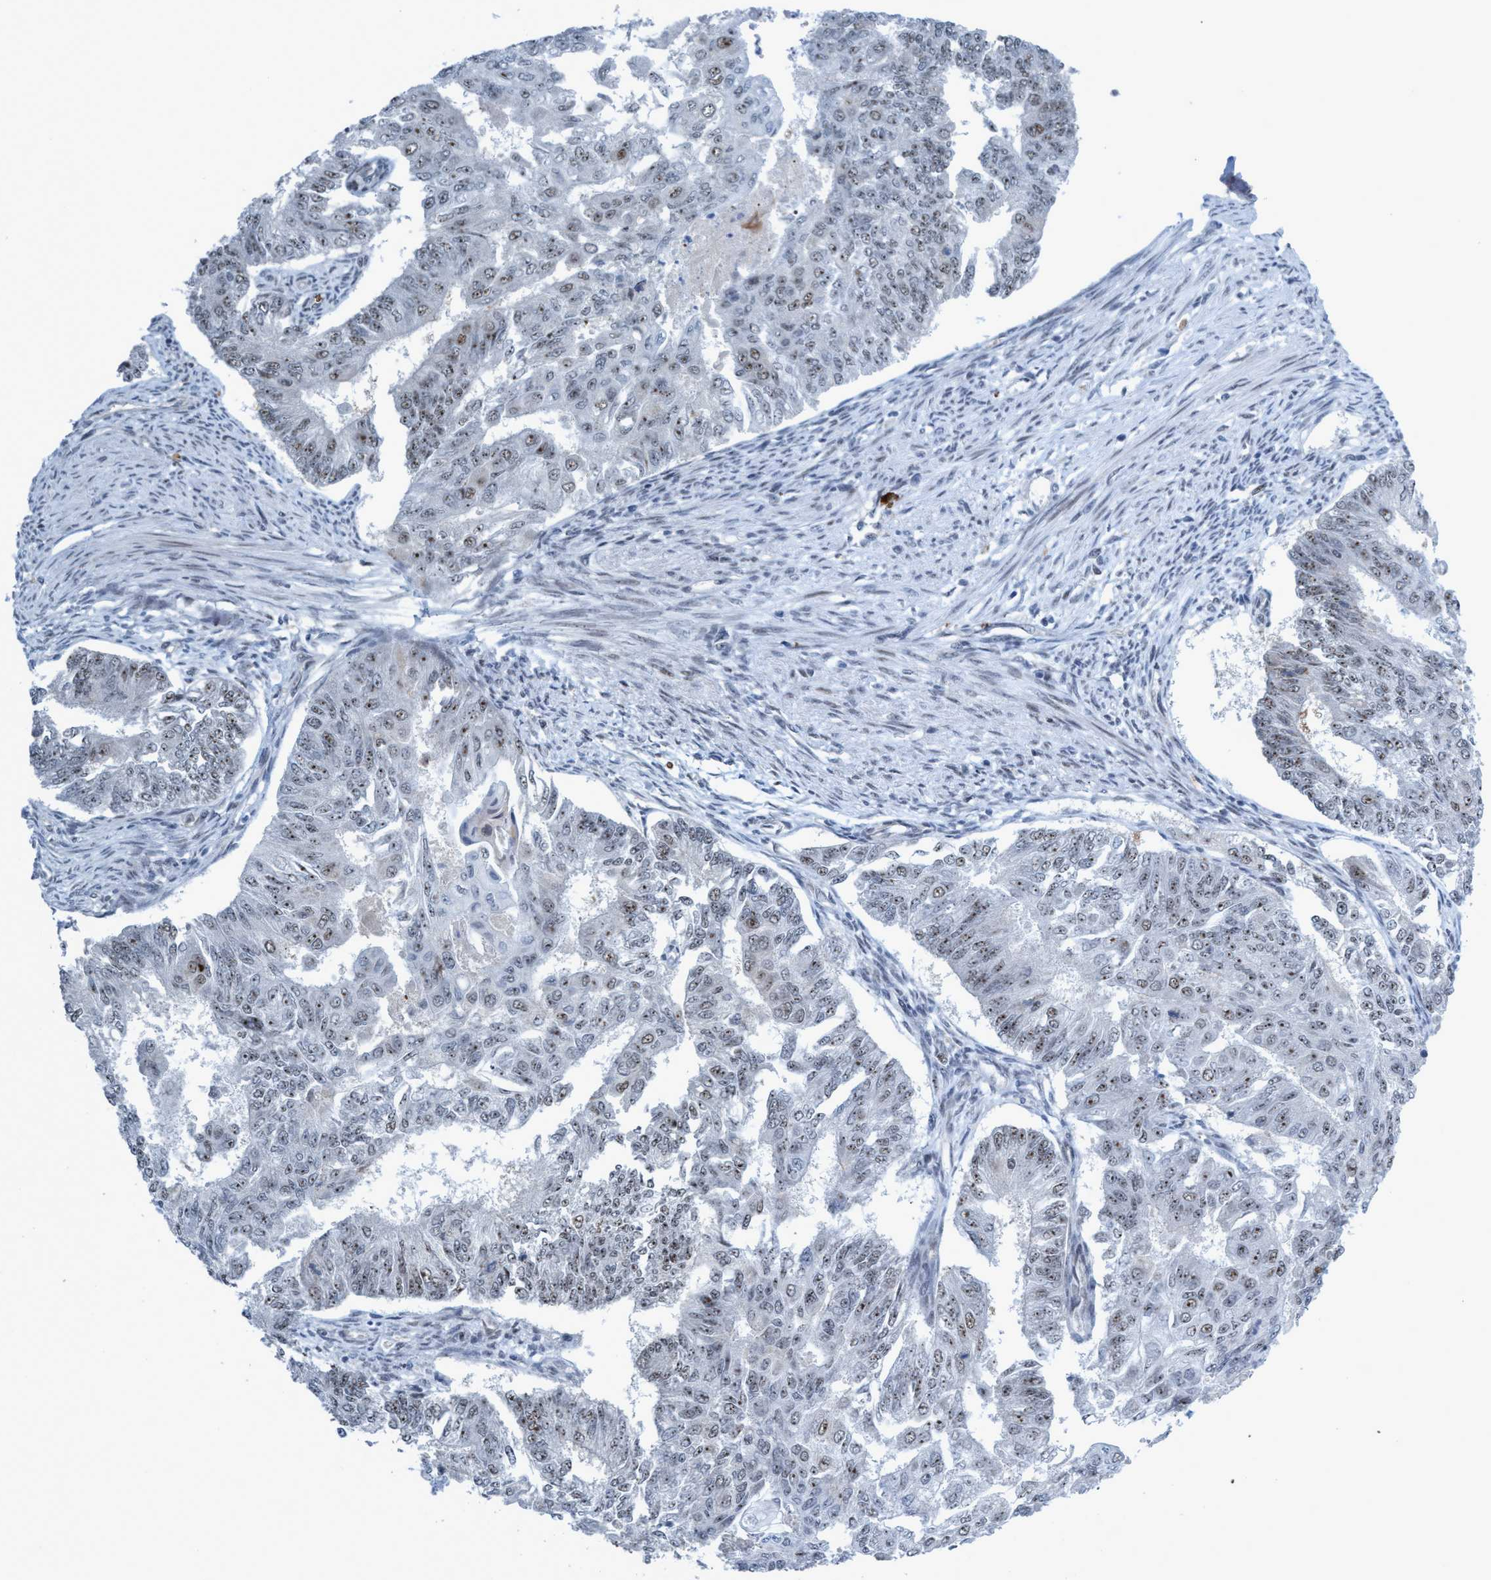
{"staining": {"intensity": "weak", "quantity": ">75%", "location": "nuclear"}, "tissue": "endometrial cancer", "cell_type": "Tumor cells", "image_type": "cancer", "snomed": [{"axis": "morphology", "description": "Adenocarcinoma, NOS"}, {"axis": "topography", "description": "Endometrium"}], "caption": "Endometrial cancer stained for a protein displays weak nuclear positivity in tumor cells.", "gene": "CWC27", "patient": {"sex": "female", "age": 32}}